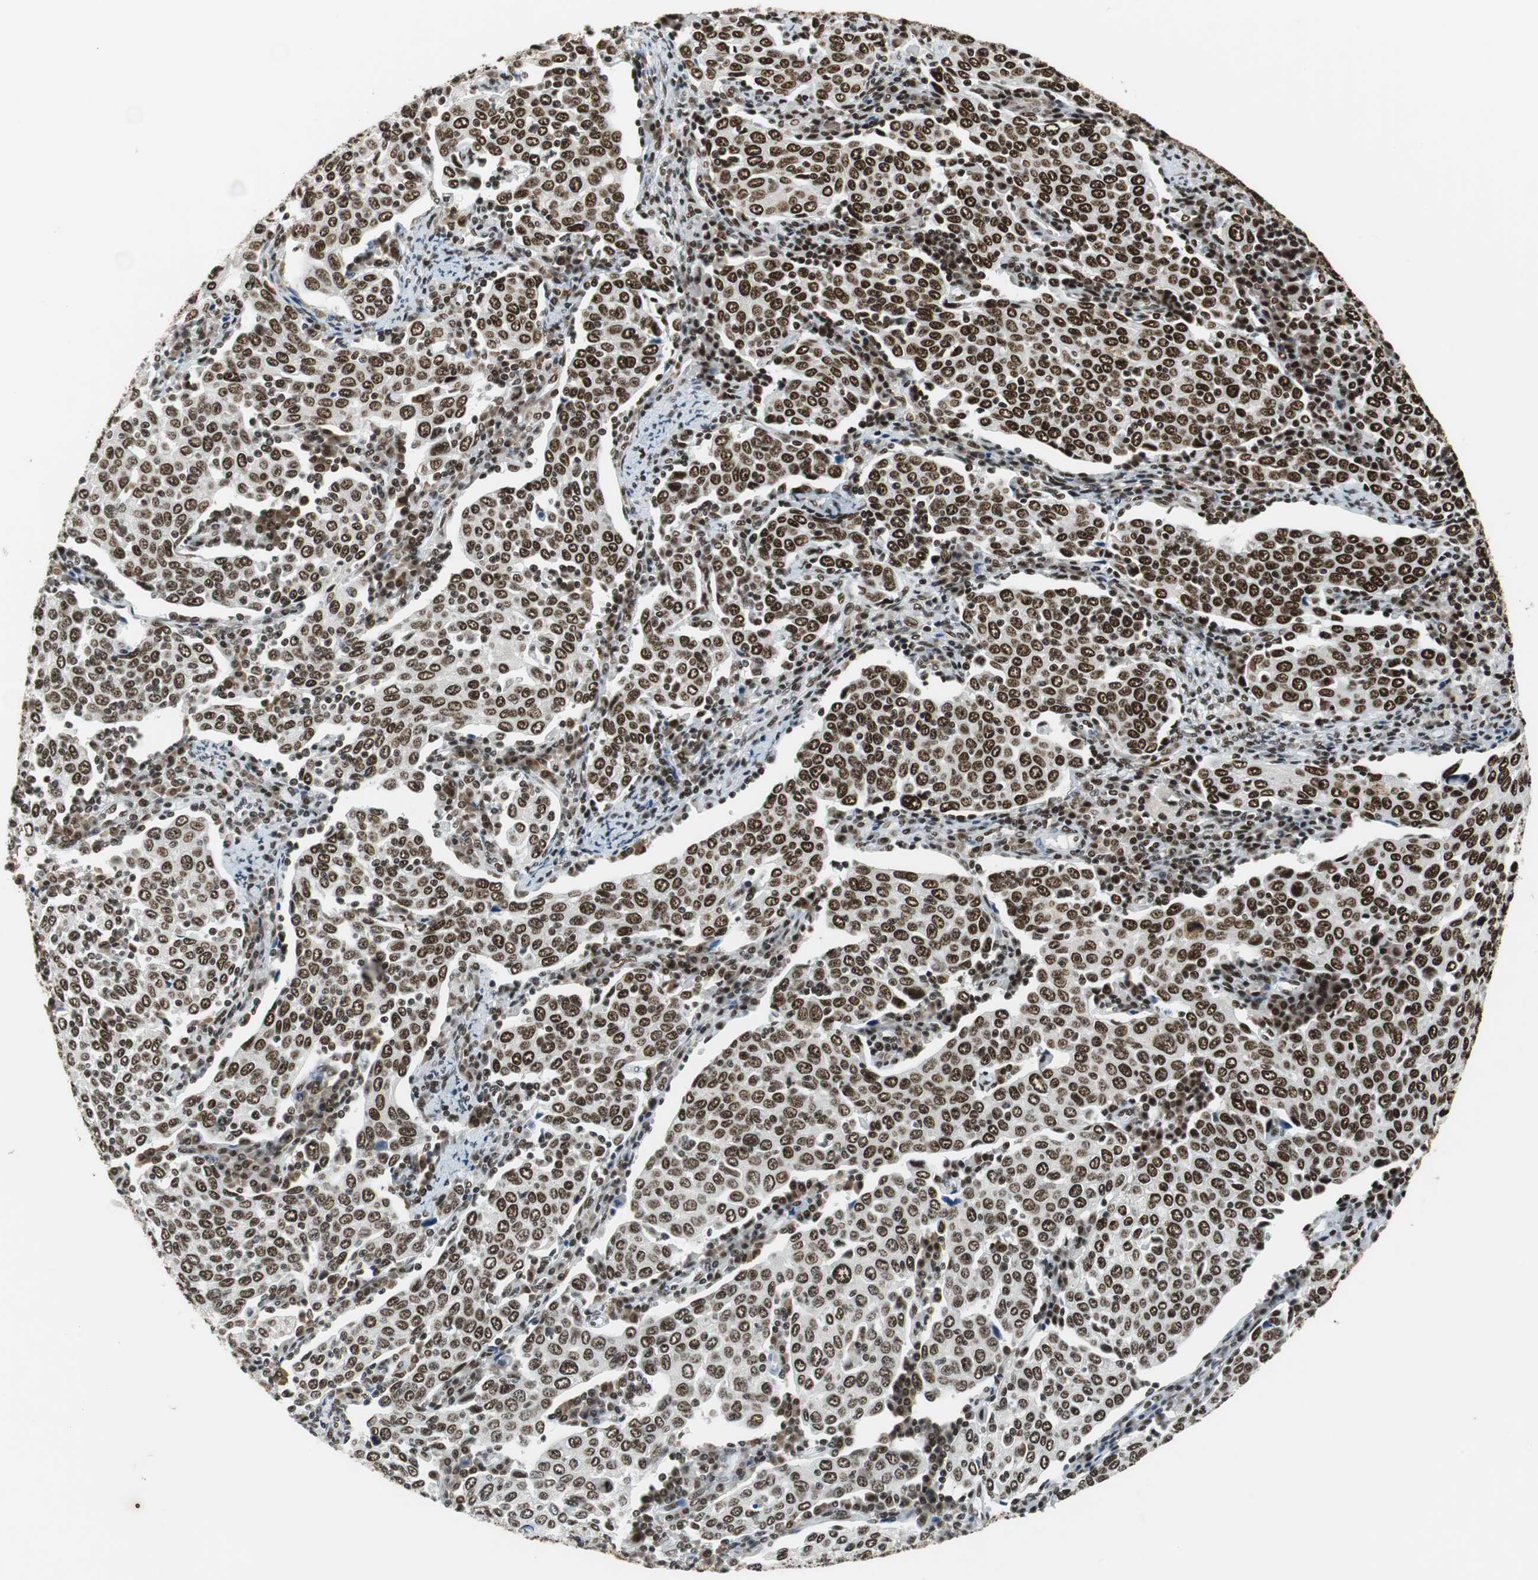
{"staining": {"intensity": "strong", "quantity": ">75%", "location": "nuclear"}, "tissue": "cervical cancer", "cell_type": "Tumor cells", "image_type": "cancer", "snomed": [{"axis": "morphology", "description": "Squamous cell carcinoma, NOS"}, {"axis": "topography", "description": "Cervix"}], "caption": "The photomicrograph demonstrates a brown stain indicating the presence of a protein in the nuclear of tumor cells in cervical cancer.", "gene": "PRKDC", "patient": {"sex": "female", "age": 40}}